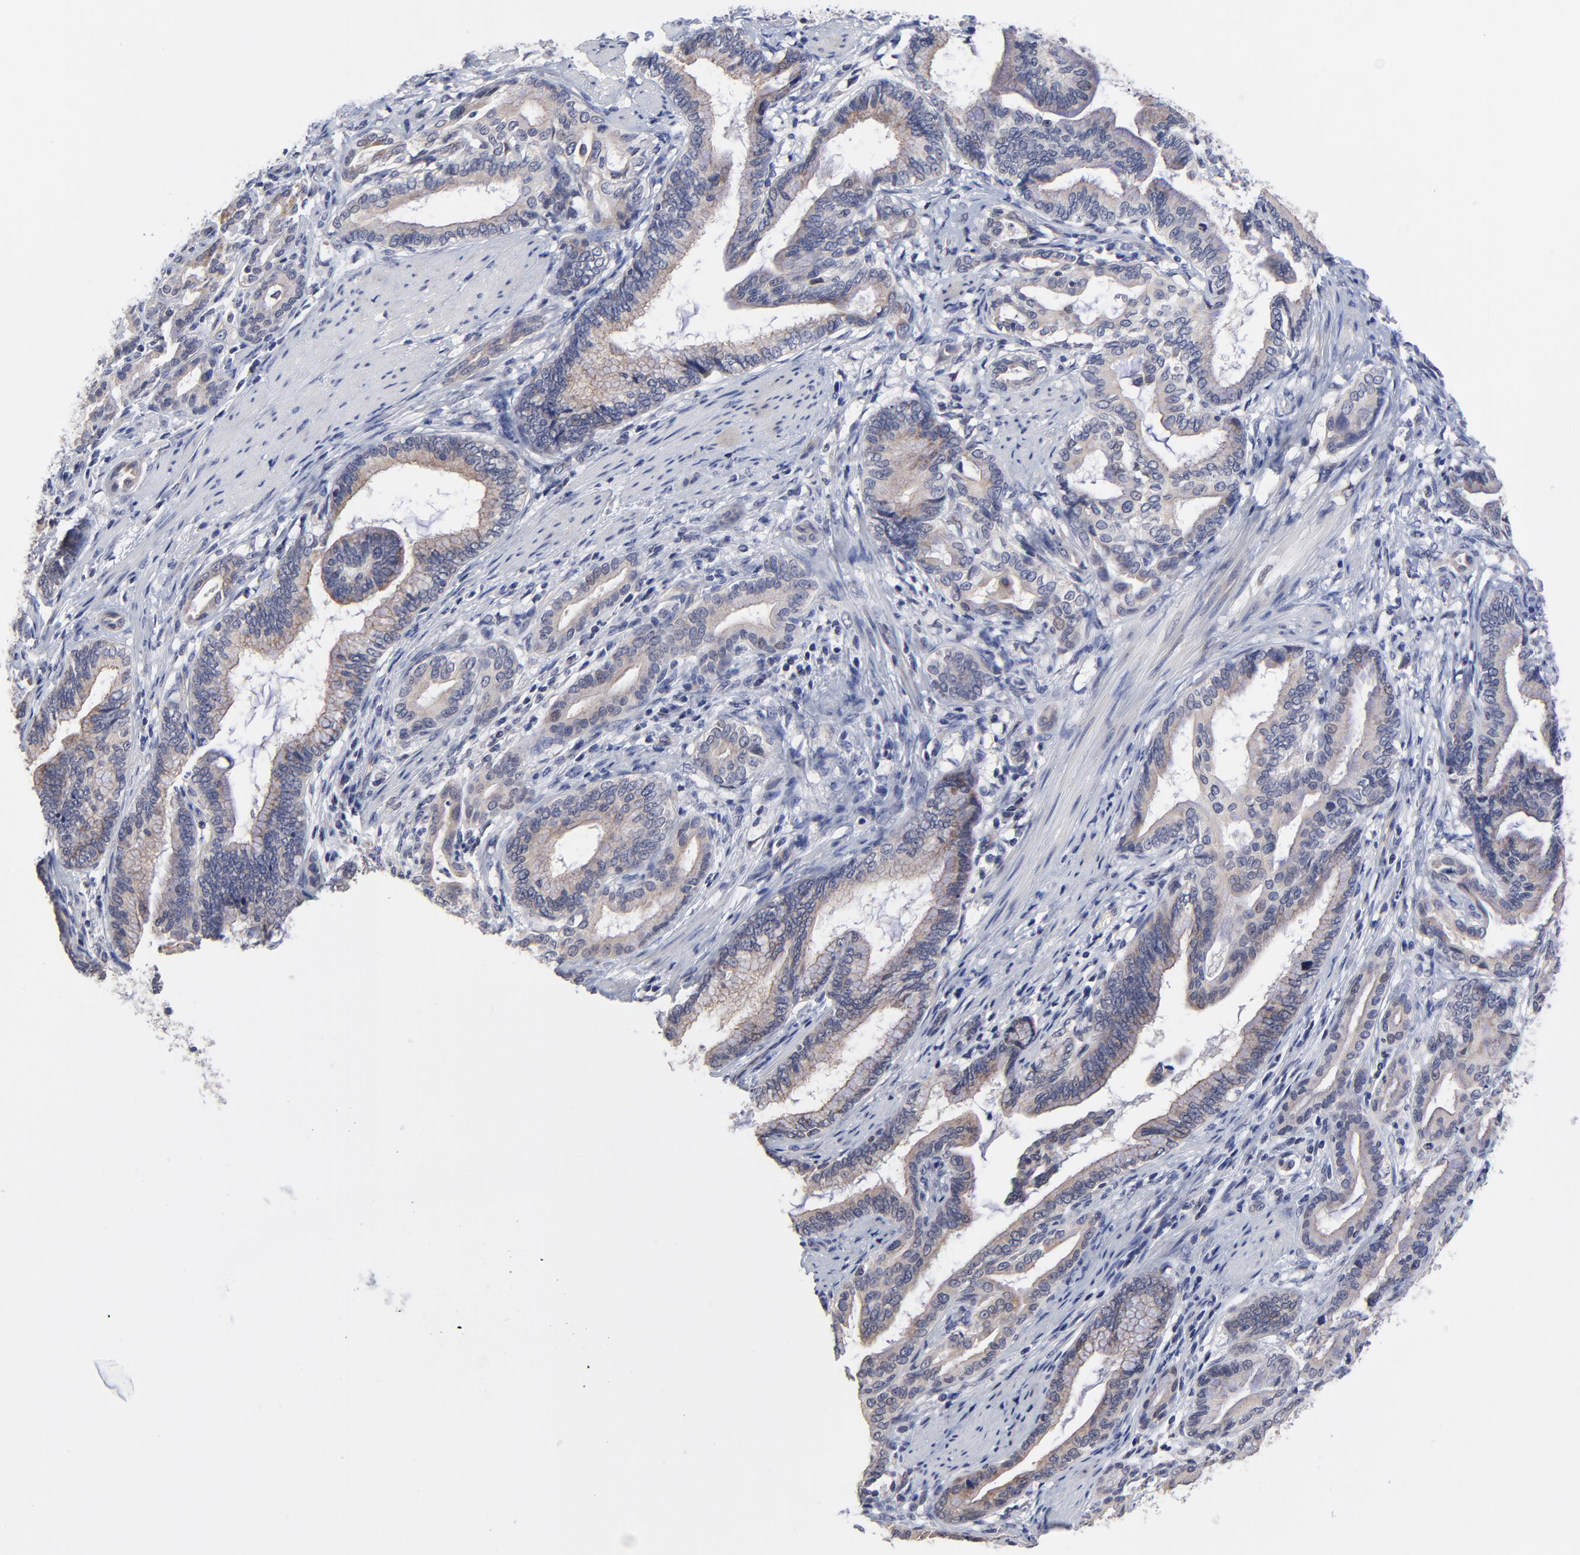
{"staining": {"intensity": "weak", "quantity": ">75%", "location": "cytoplasmic/membranous"}, "tissue": "pancreatic cancer", "cell_type": "Tumor cells", "image_type": "cancer", "snomed": [{"axis": "morphology", "description": "Adenocarcinoma, NOS"}, {"axis": "topography", "description": "Pancreas"}], "caption": "IHC histopathology image of human pancreatic cancer (adenocarcinoma) stained for a protein (brown), which demonstrates low levels of weak cytoplasmic/membranous positivity in about >75% of tumor cells.", "gene": "FBXO8", "patient": {"sex": "female", "age": 64}}